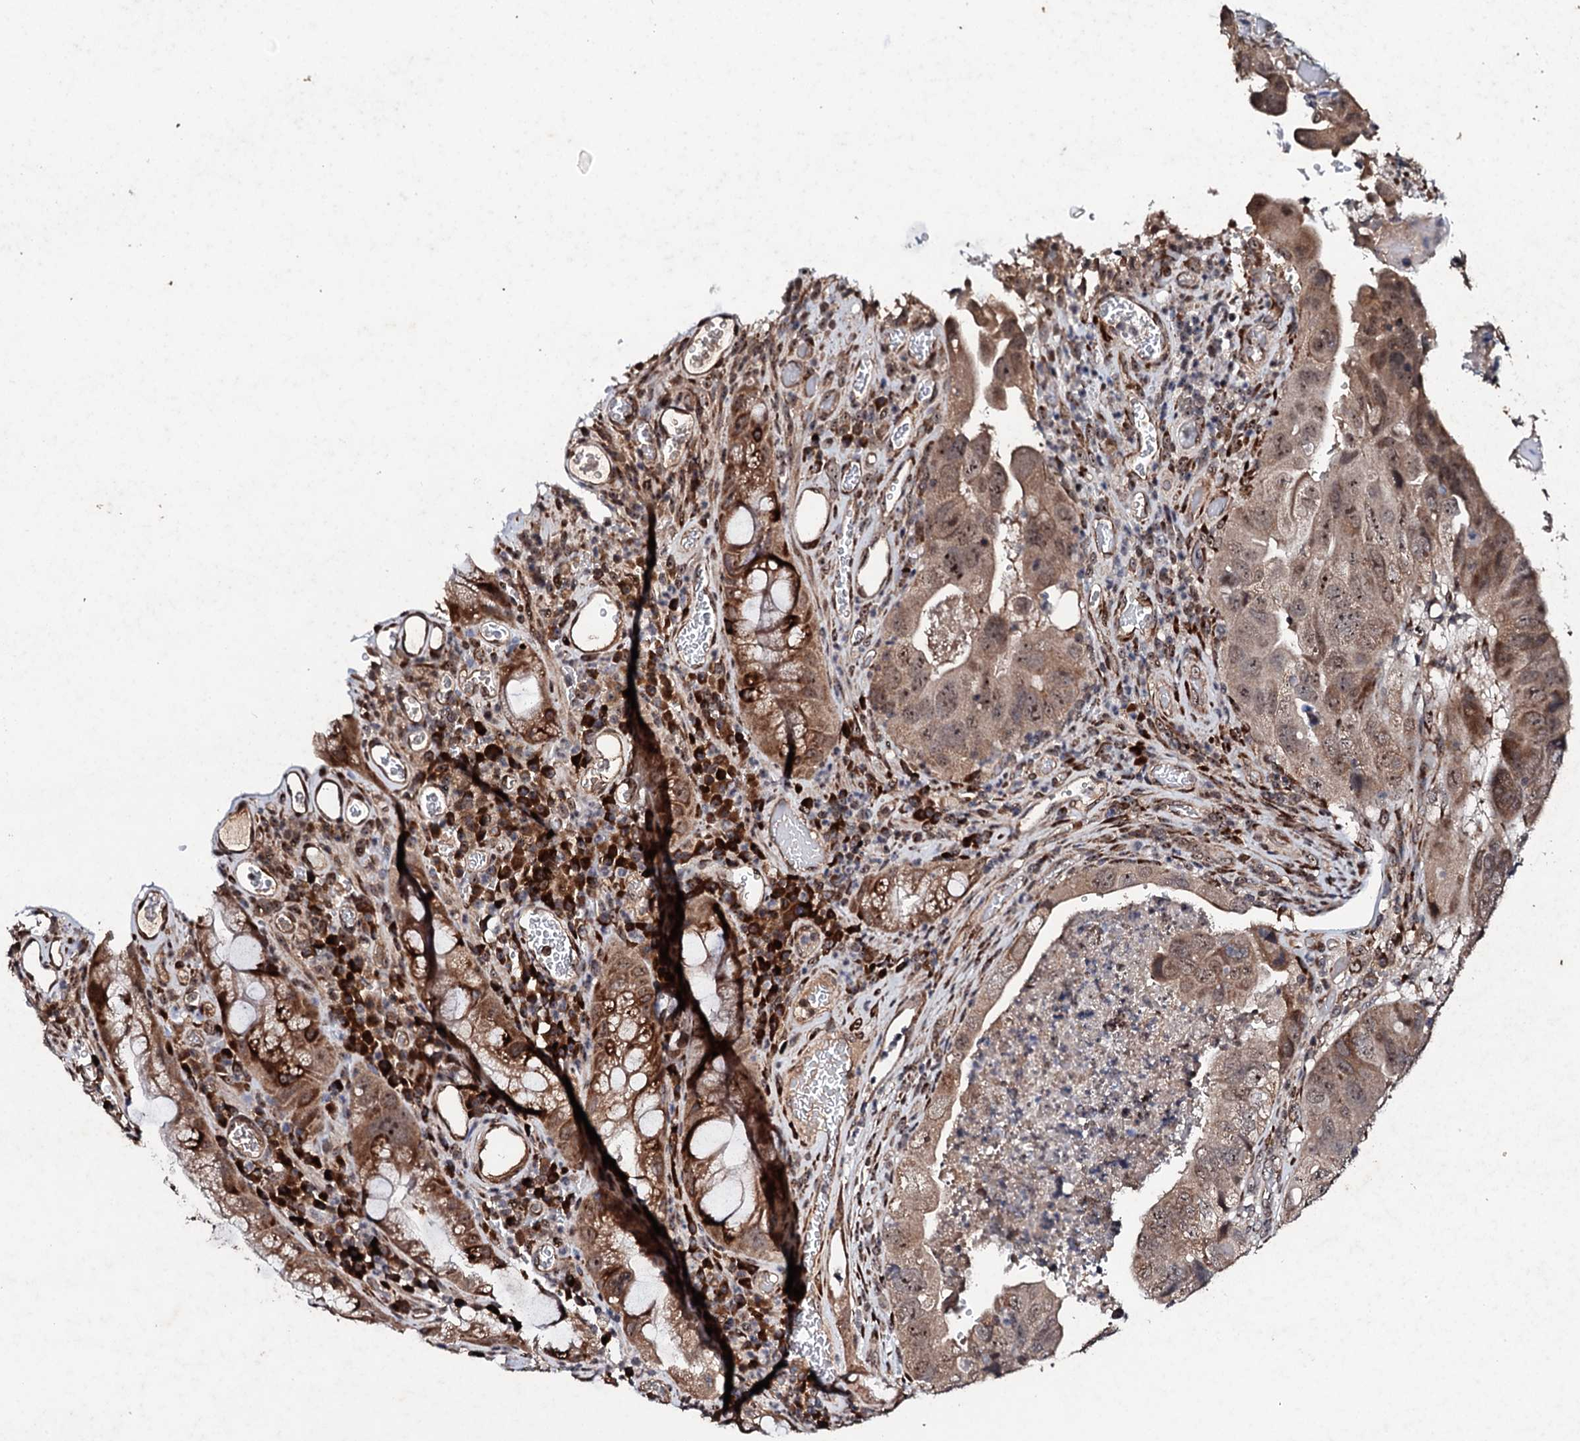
{"staining": {"intensity": "moderate", "quantity": ">75%", "location": "cytoplasmic/membranous,nuclear"}, "tissue": "colorectal cancer", "cell_type": "Tumor cells", "image_type": "cancer", "snomed": [{"axis": "morphology", "description": "Adenocarcinoma, NOS"}, {"axis": "topography", "description": "Rectum"}], "caption": "Moderate cytoplasmic/membranous and nuclear staining for a protein is seen in approximately >75% of tumor cells of colorectal cancer (adenocarcinoma) using IHC.", "gene": "FAM111A", "patient": {"sex": "male", "age": 63}}